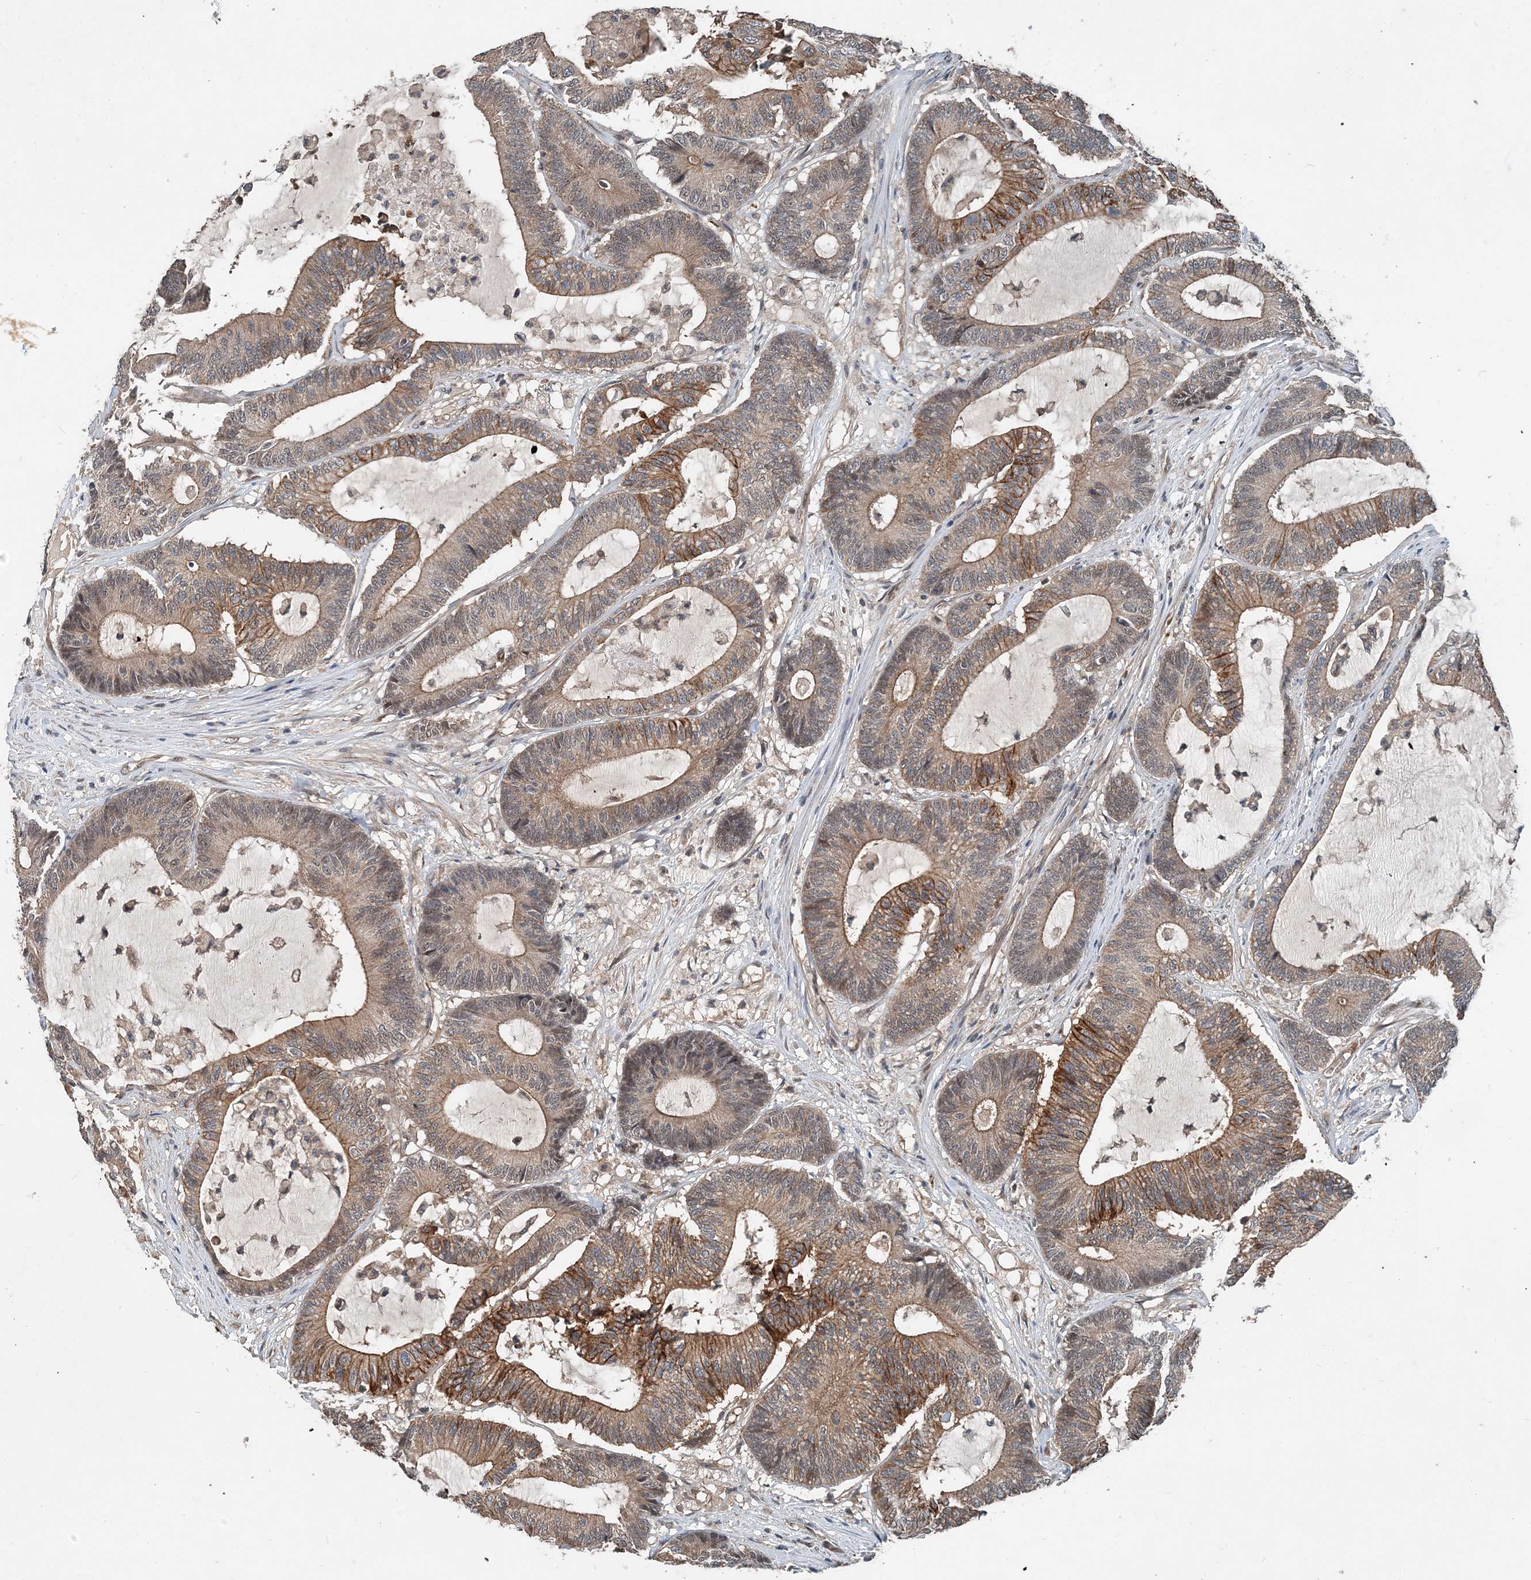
{"staining": {"intensity": "moderate", "quantity": "25%-75%", "location": "cytoplasmic/membranous"}, "tissue": "colorectal cancer", "cell_type": "Tumor cells", "image_type": "cancer", "snomed": [{"axis": "morphology", "description": "Adenocarcinoma, NOS"}, {"axis": "topography", "description": "Colon"}], "caption": "Colorectal adenocarcinoma tissue demonstrates moderate cytoplasmic/membranous staining in approximately 25%-75% of tumor cells", "gene": "SMPD3", "patient": {"sex": "female", "age": 84}}